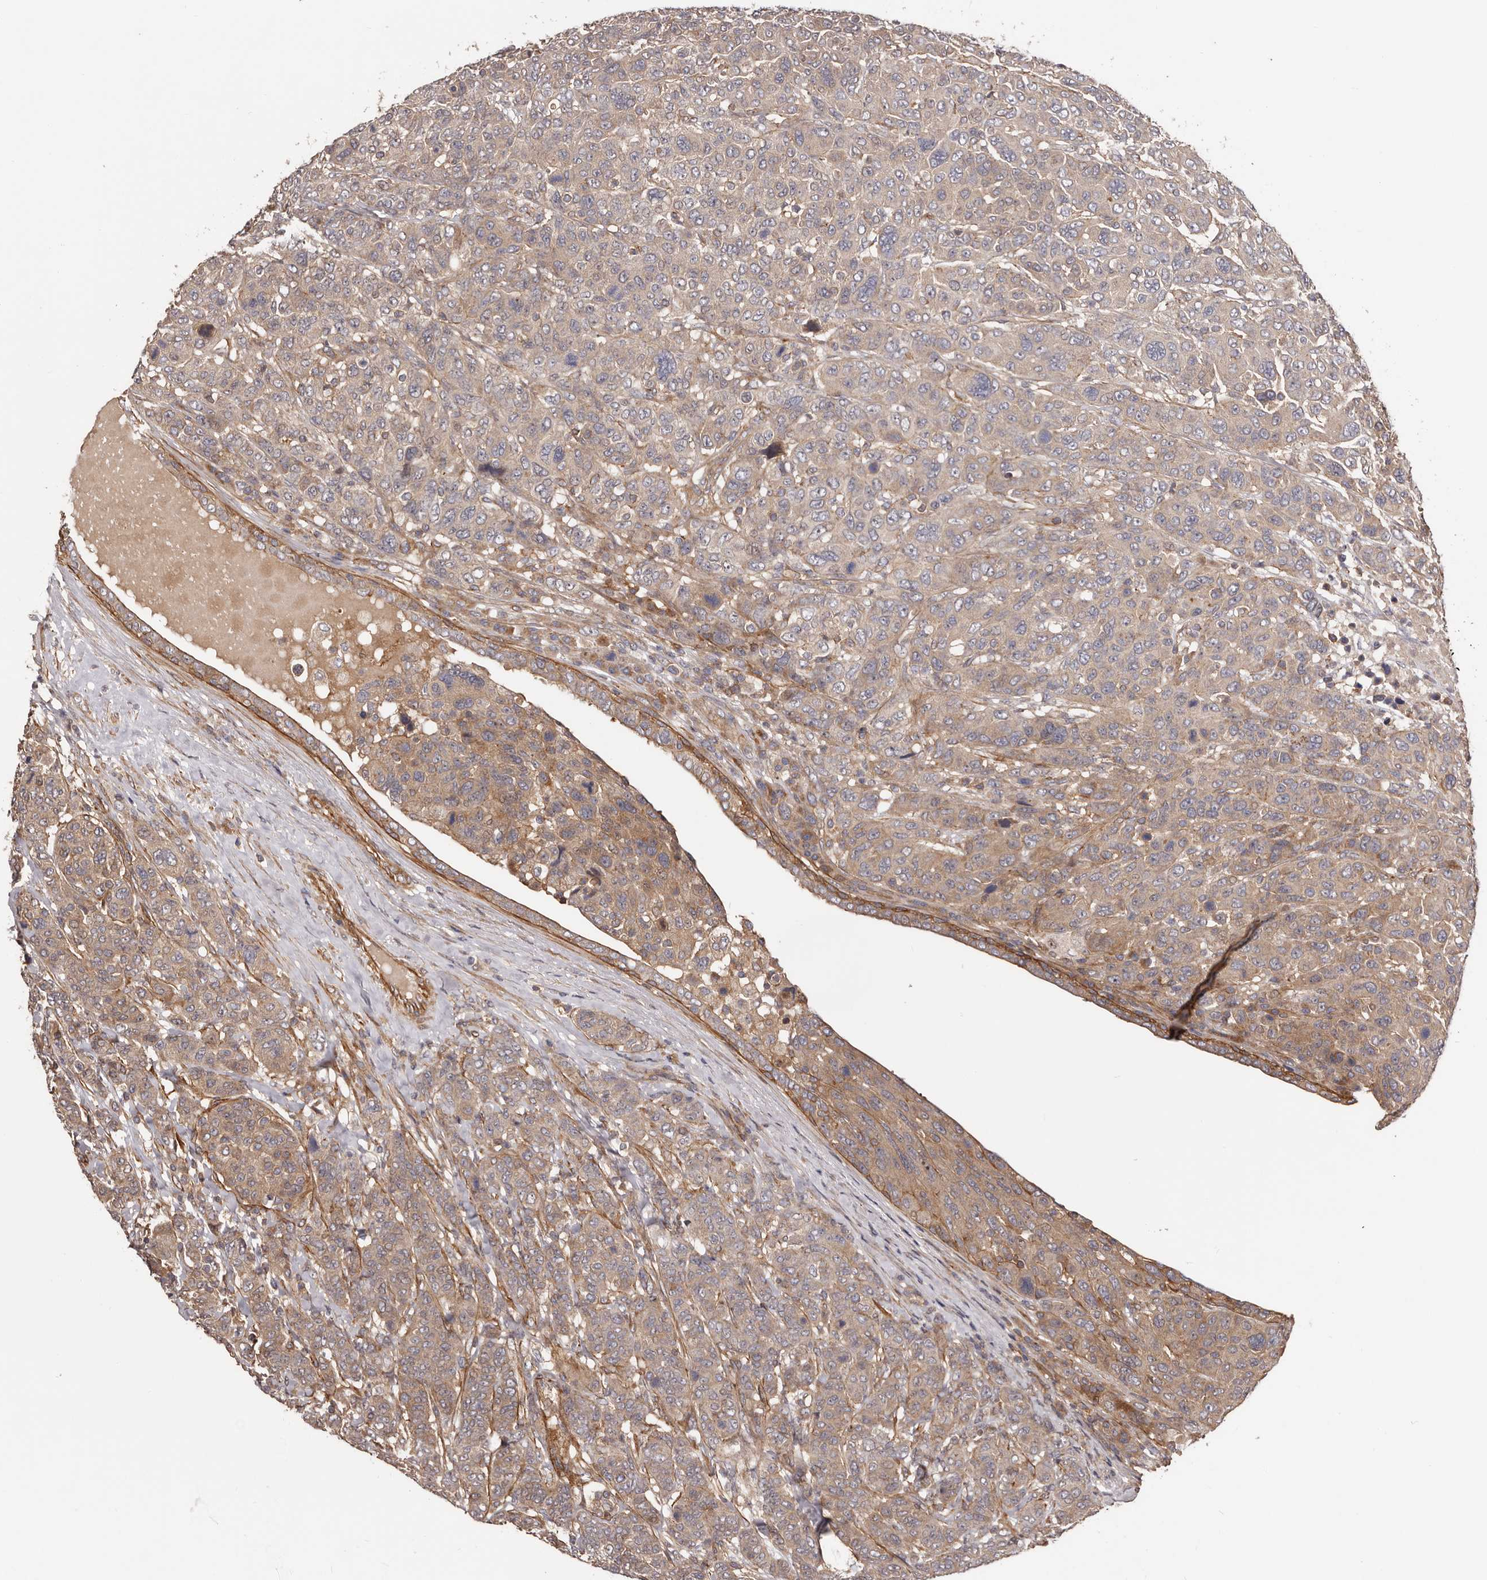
{"staining": {"intensity": "moderate", "quantity": ">75%", "location": "cytoplasmic/membranous"}, "tissue": "breast cancer", "cell_type": "Tumor cells", "image_type": "cancer", "snomed": [{"axis": "morphology", "description": "Duct carcinoma"}, {"axis": "topography", "description": "Breast"}], "caption": "IHC of breast intraductal carcinoma displays medium levels of moderate cytoplasmic/membranous staining in approximately >75% of tumor cells.", "gene": "GTPBP1", "patient": {"sex": "female", "age": 37}}